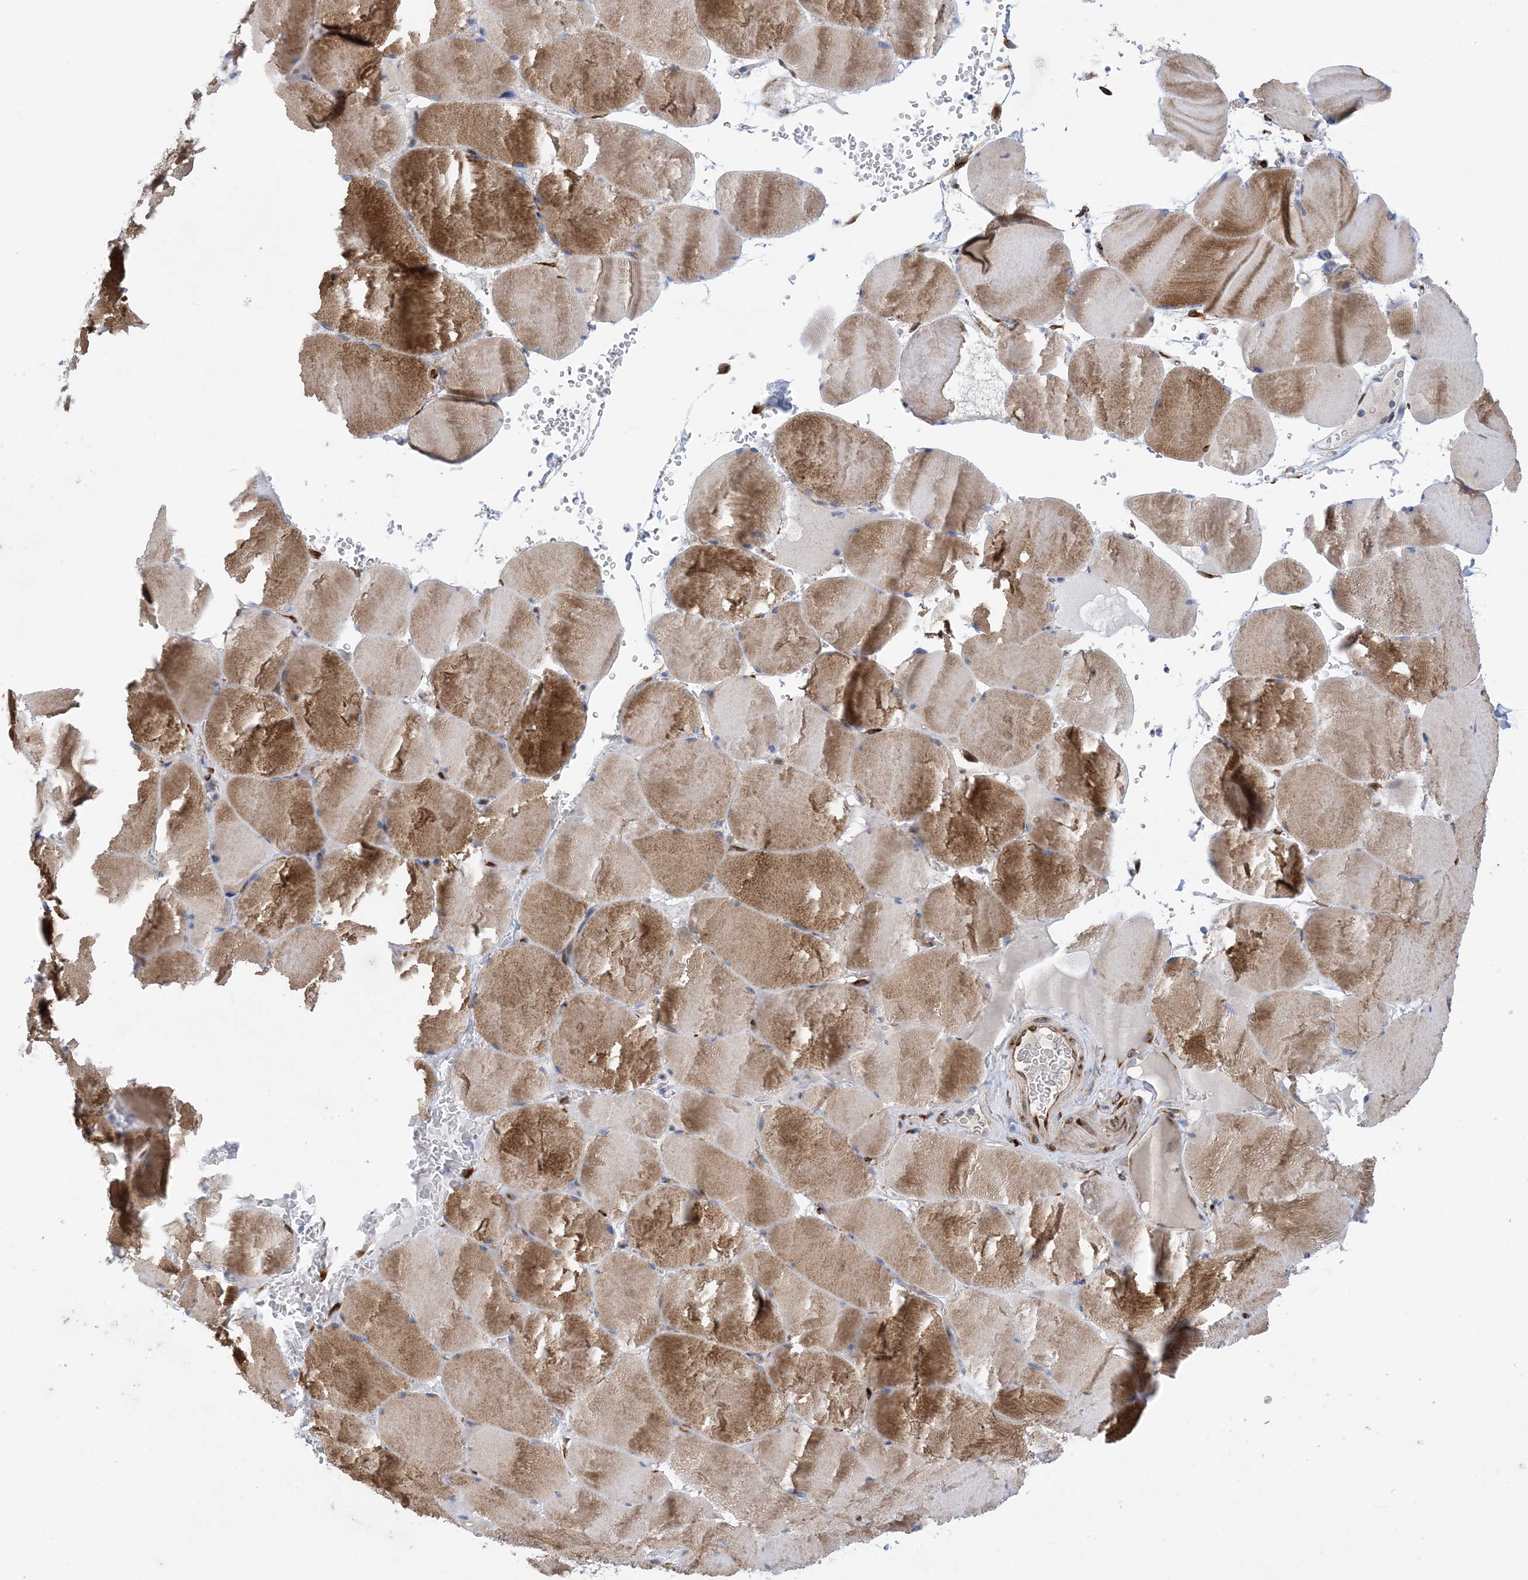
{"staining": {"intensity": "strong", "quantity": "25%-75%", "location": "cytoplasmic/membranous"}, "tissue": "skeletal muscle", "cell_type": "Myocytes", "image_type": "normal", "snomed": [{"axis": "morphology", "description": "Normal tissue, NOS"}, {"axis": "topography", "description": "Skeletal muscle"}, {"axis": "topography", "description": "Head-Neck"}], "caption": "Immunohistochemistry of normal skeletal muscle exhibits high levels of strong cytoplasmic/membranous positivity in about 25%-75% of myocytes.", "gene": "RBMS3", "patient": {"sex": "male", "age": 66}}